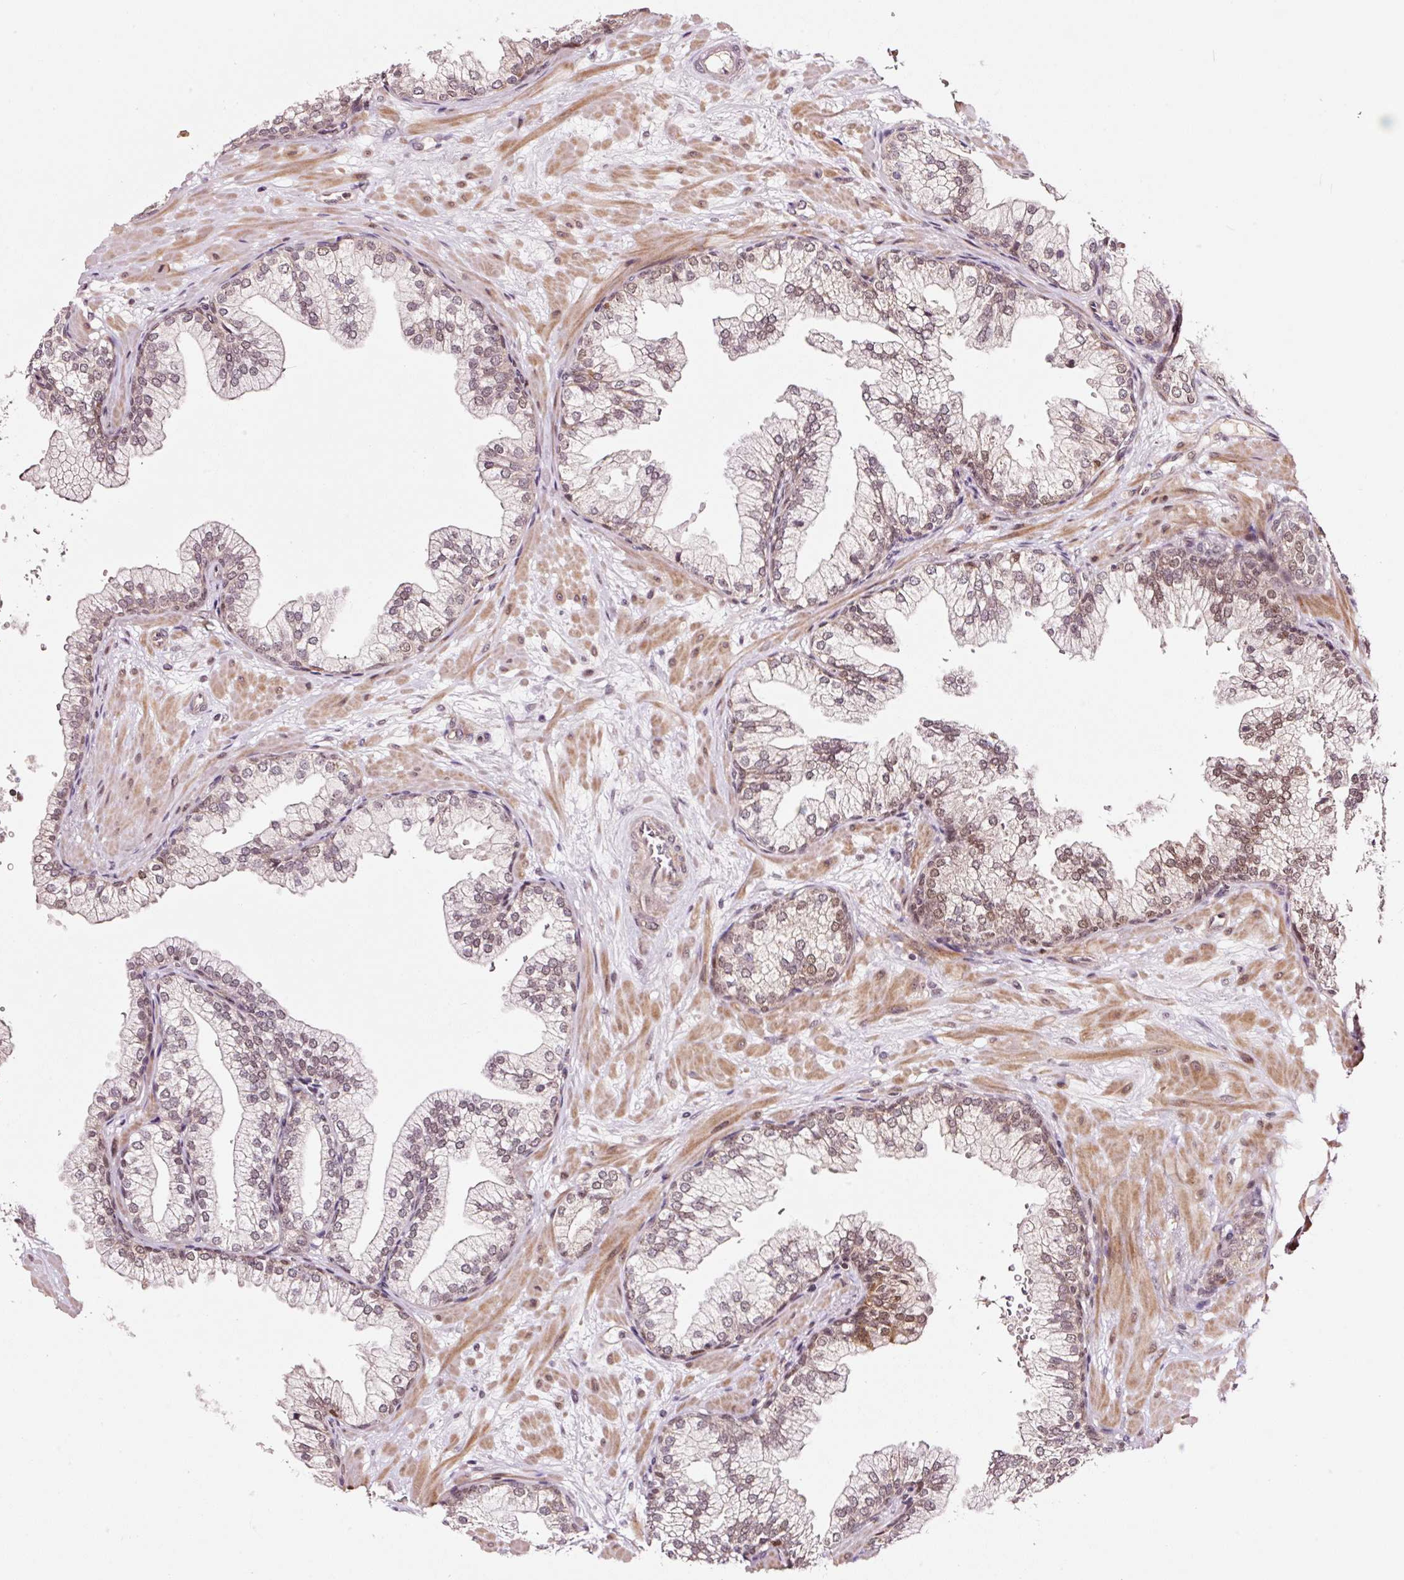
{"staining": {"intensity": "weak", "quantity": "25%-75%", "location": "nuclear"}, "tissue": "prostate", "cell_type": "Glandular cells", "image_type": "normal", "snomed": [{"axis": "morphology", "description": "Normal tissue, NOS"}, {"axis": "topography", "description": "Prostate"}, {"axis": "topography", "description": "Peripheral nerve tissue"}], "caption": "Prostate stained with DAB IHC displays low levels of weak nuclear positivity in about 25%-75% of glandular cells.", "gene": "RFC4", "patient": {"sex": "male", "age": 61}}